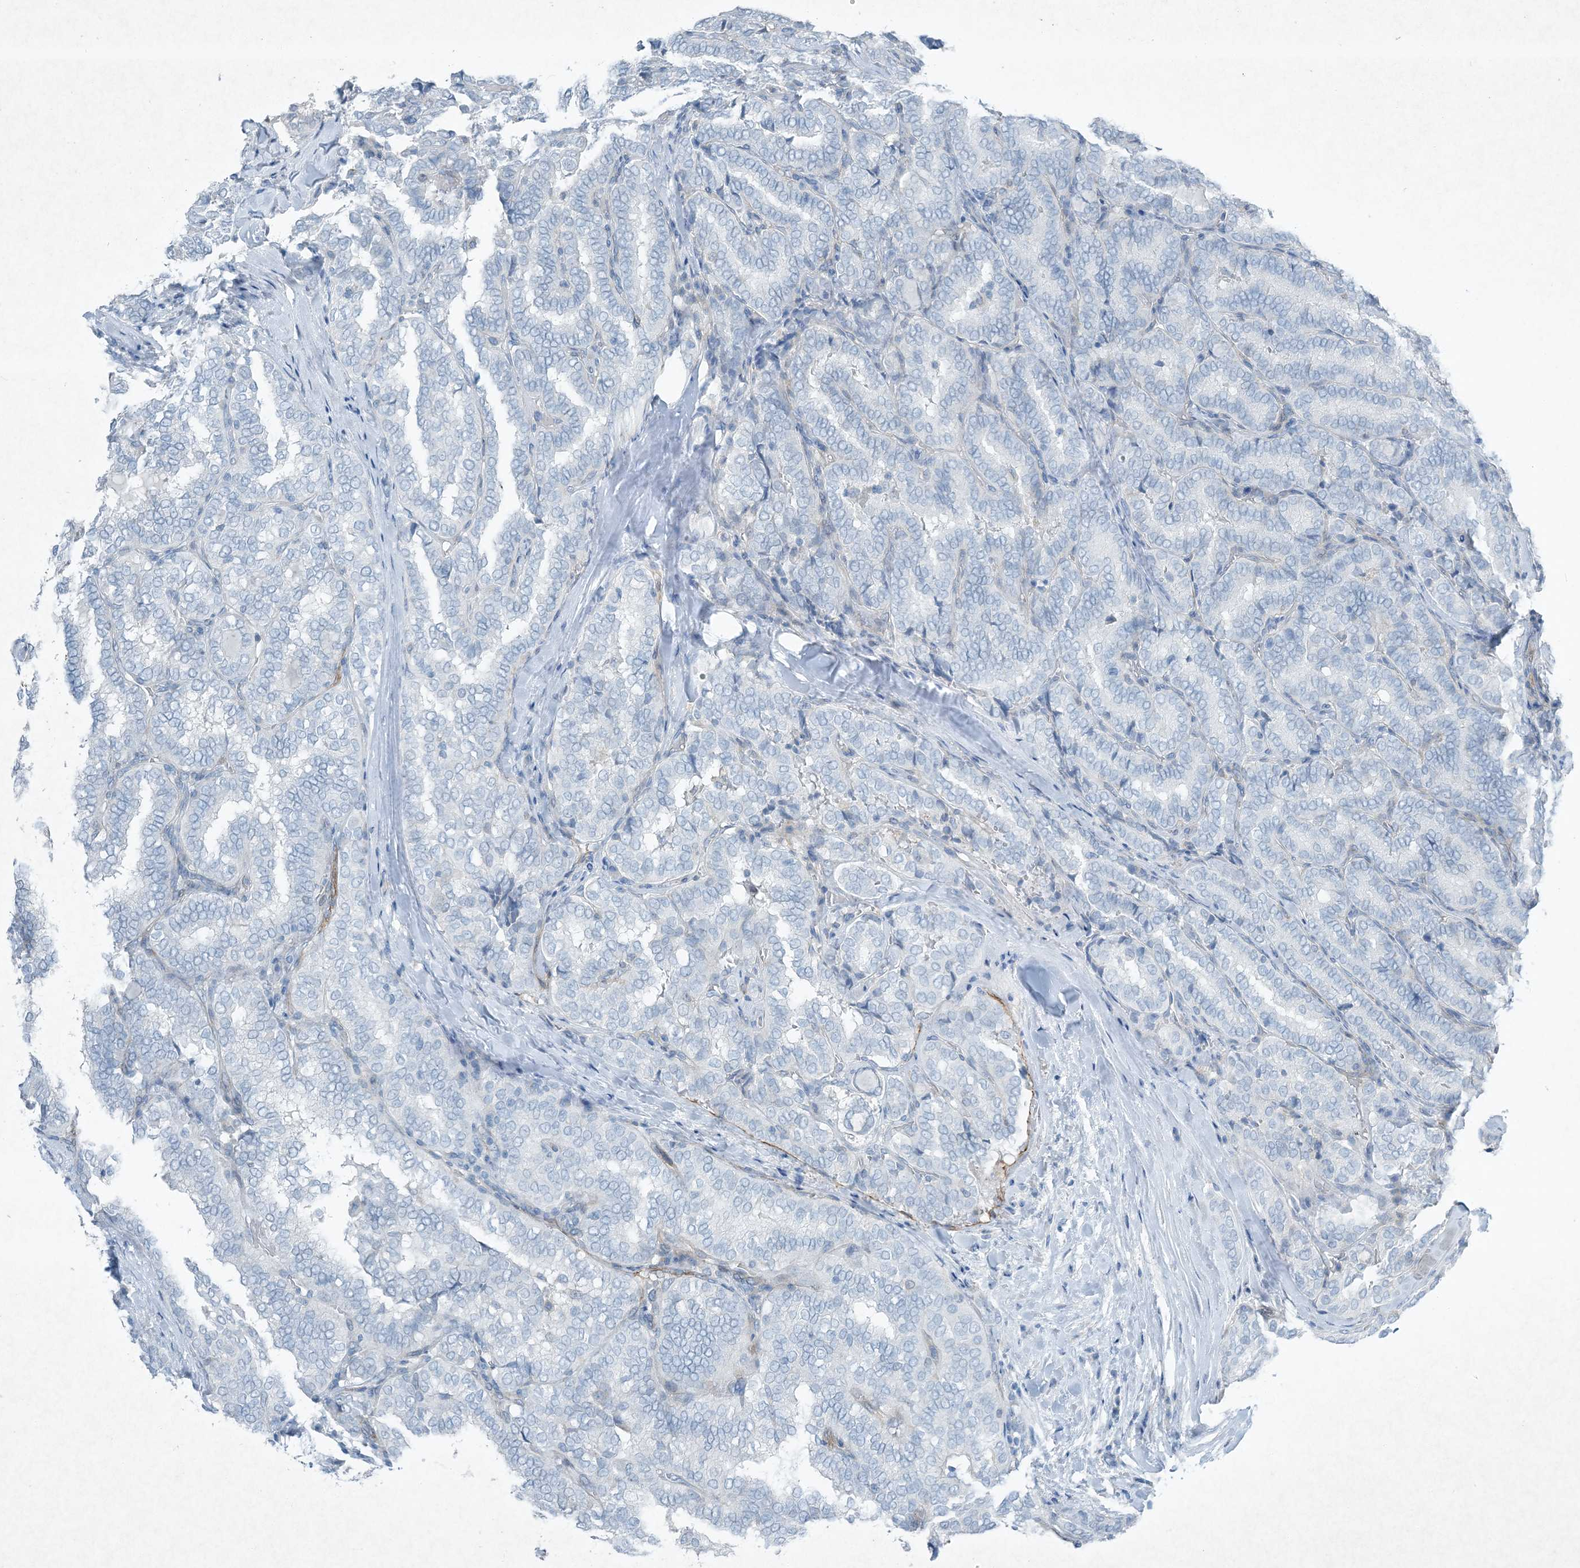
{"staining": {"intensity": "negative", "quantity": "none", "location": "none"}, "tissue": "thyroid cancer", "cell_type": "Tumor cells", "image_type": "cancer", "snomed": [{"axis": "morphology", "description": "Normal tissue, NOS"}, {"axis": "morphology", "description": "Papillary adenocarcinoma, NOS"}, {"axis": "topography", "description": "Thyroid gland"}], "caption": "Human thyroid cancer (papillary adenocarcinoma) stained for a protein using IHC displays no expression in tumor cells.", "gene": "PGM5", "patient": {"sex": "female", "age": 30}}